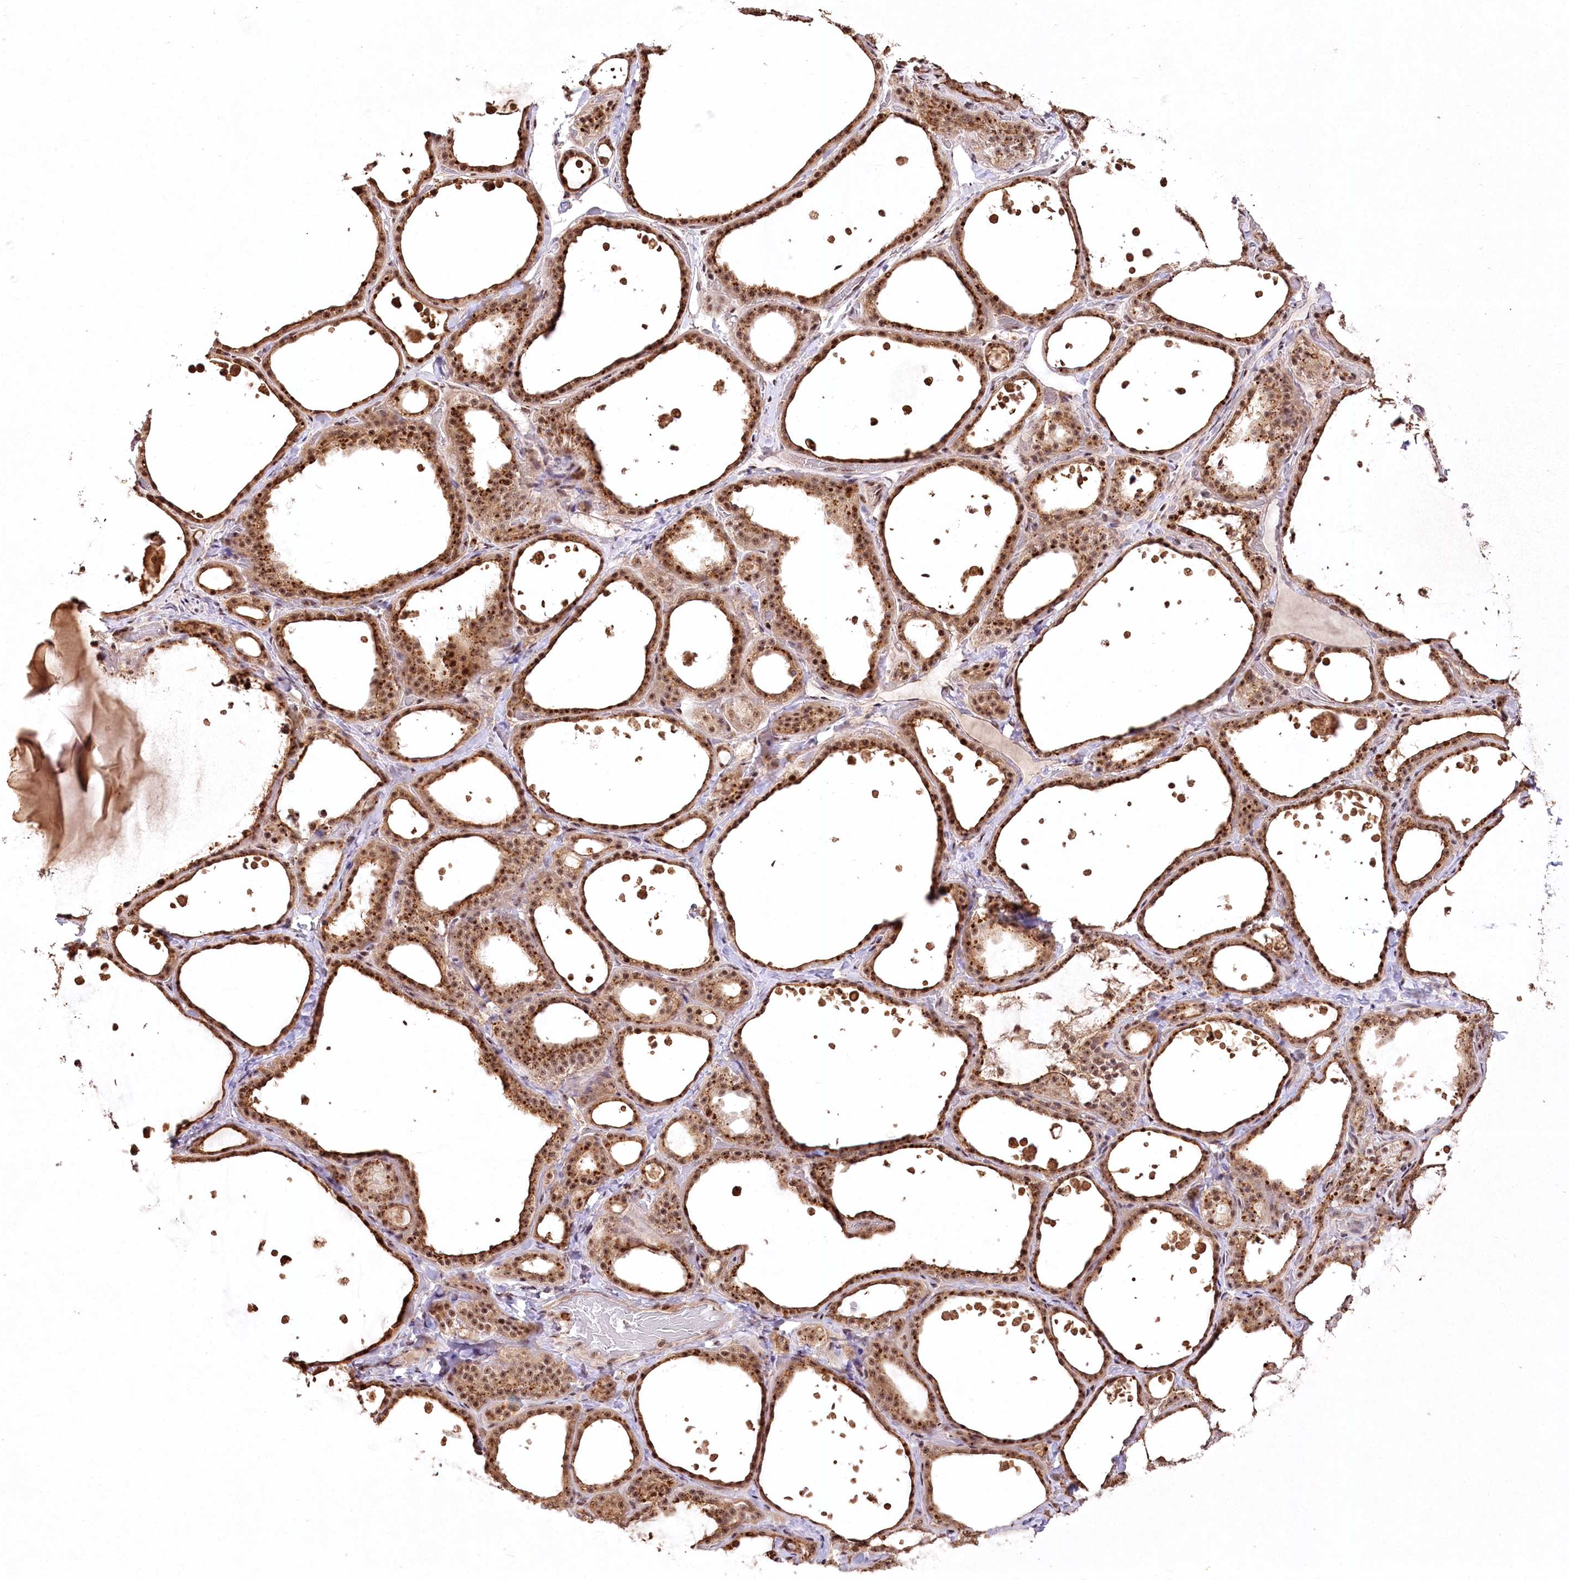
{"staining": {"intensity": "moderate", "quantity": ">75%", "location": "cytoplasmic/membranous,nuclear"}, "tissue": "thyroid gland", "cell_type": "Glandular cells", "image_type": "normal", "snomed": [{"axis": "morphology", "description": "Normal tissue, NOS"}, {"axis": "topography", "description": "Thyroid gland"}], "caption": "Thyroid gland stained with IHC demonstrates moderate cytoplasmic/membranous,nuclear expression in approximately >75% of glandular cells. The protein is stained brown, and the nuclei are stained in blue (DAB IHC with brightfield microscopy, high magnification).", "gene": "PYROXD1", "patient": {"sex": "female", "age": 44}}